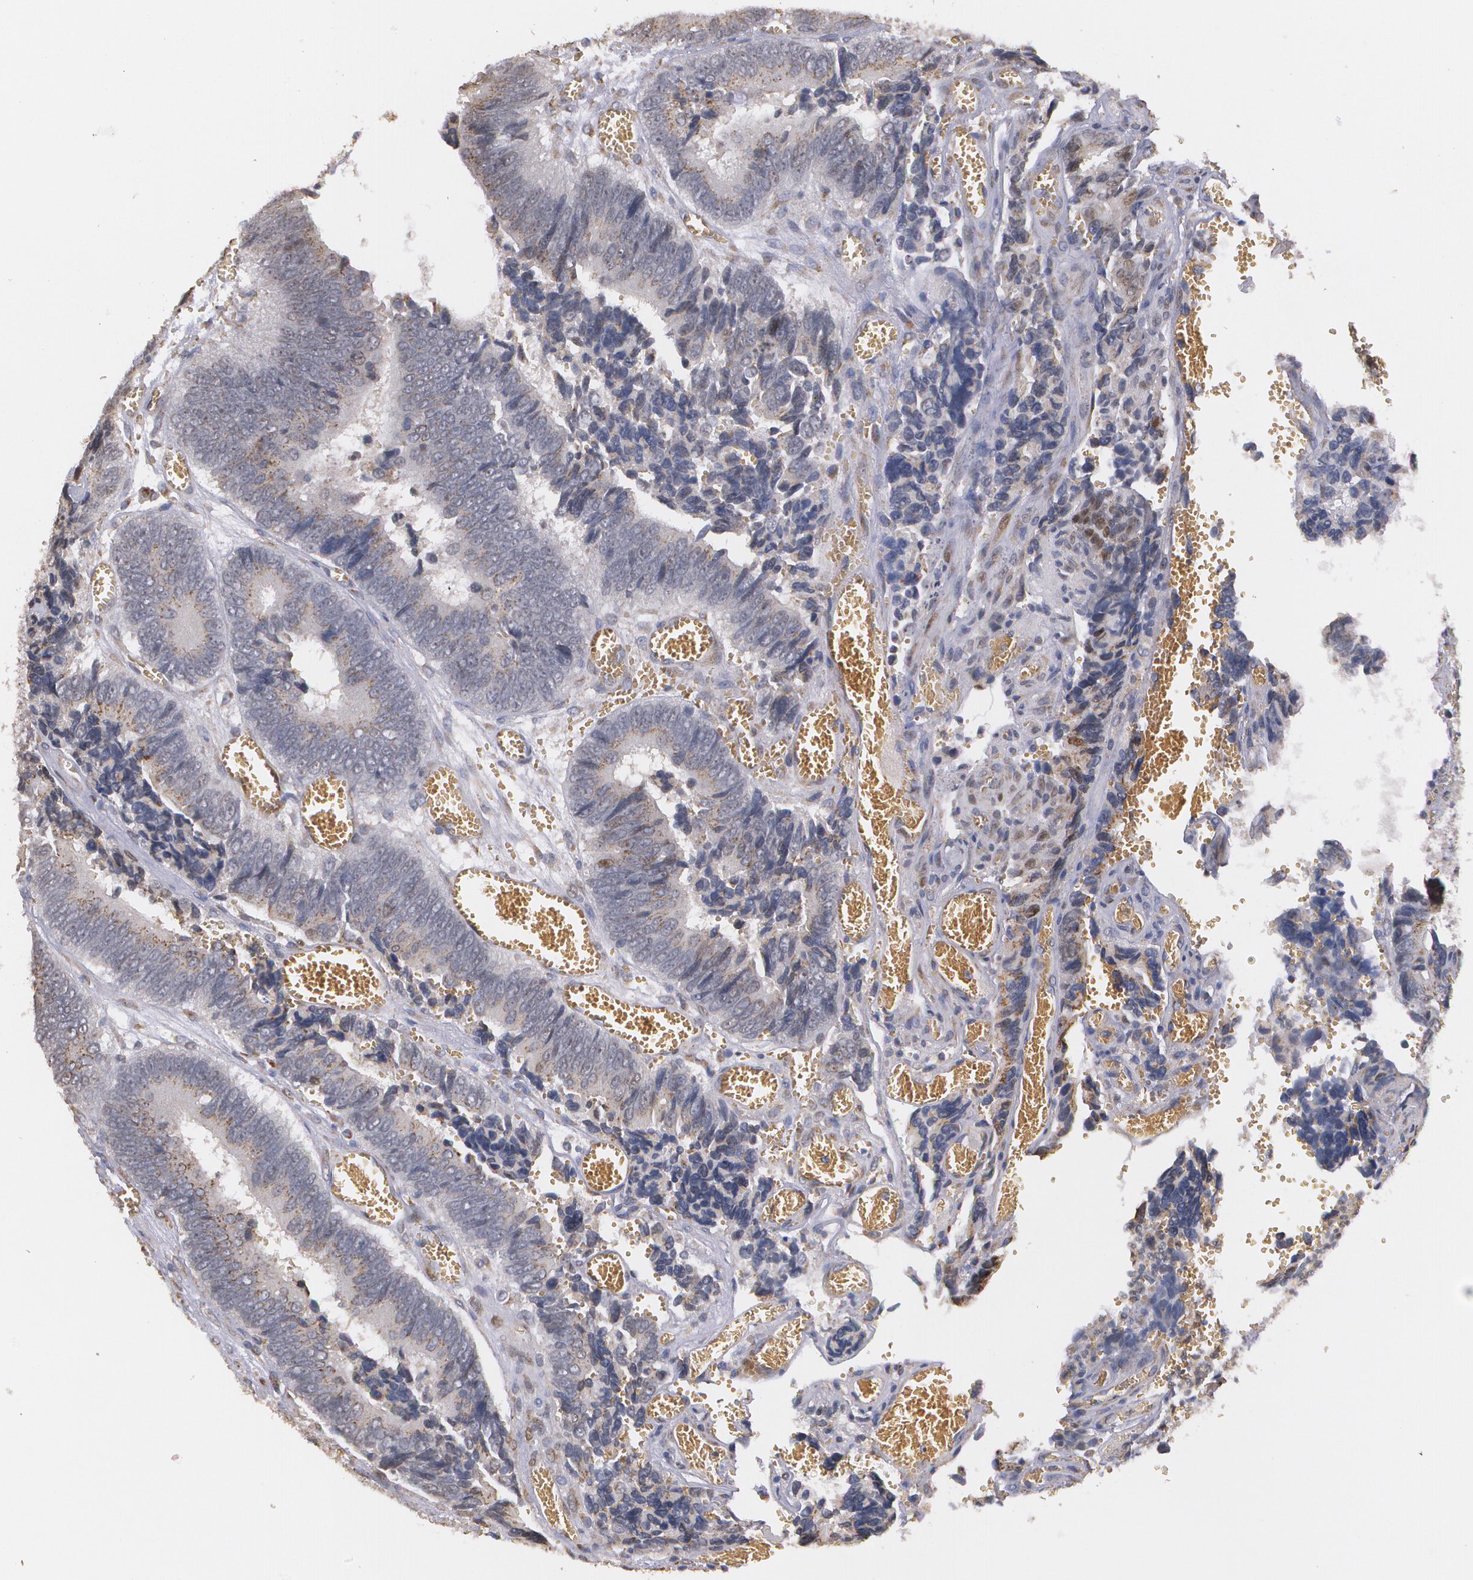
{"staining": {"intensity": "moderate", "quantity": ">75%", "location": "cytoplasmic/membranous"}, "tissue": "colorectal cancer", "cell_type": "Tumor cells", "image_type": "cancer", "snomed": [{"axis": "morphology", "description": "Adenocarcinoma, NOS"}, {"axis": "topography", "description": "Colon"}], "caption": "Immunohistochemistry (IHC) staining of colorectal cancer, which reveals medium levels of moderate cytoplasmic/membranous positivity in about >75% of tumor cells indicating moderate cytoplasmic/membranous protein expression. The staining was performed using DAB (3,3'-diaminobenzidine) (brown) for protein detection and nuclei were counterstained in hematoxylin (blue).", "gene": "ATF3", "patient": {"sex": "male", "age": 72}}